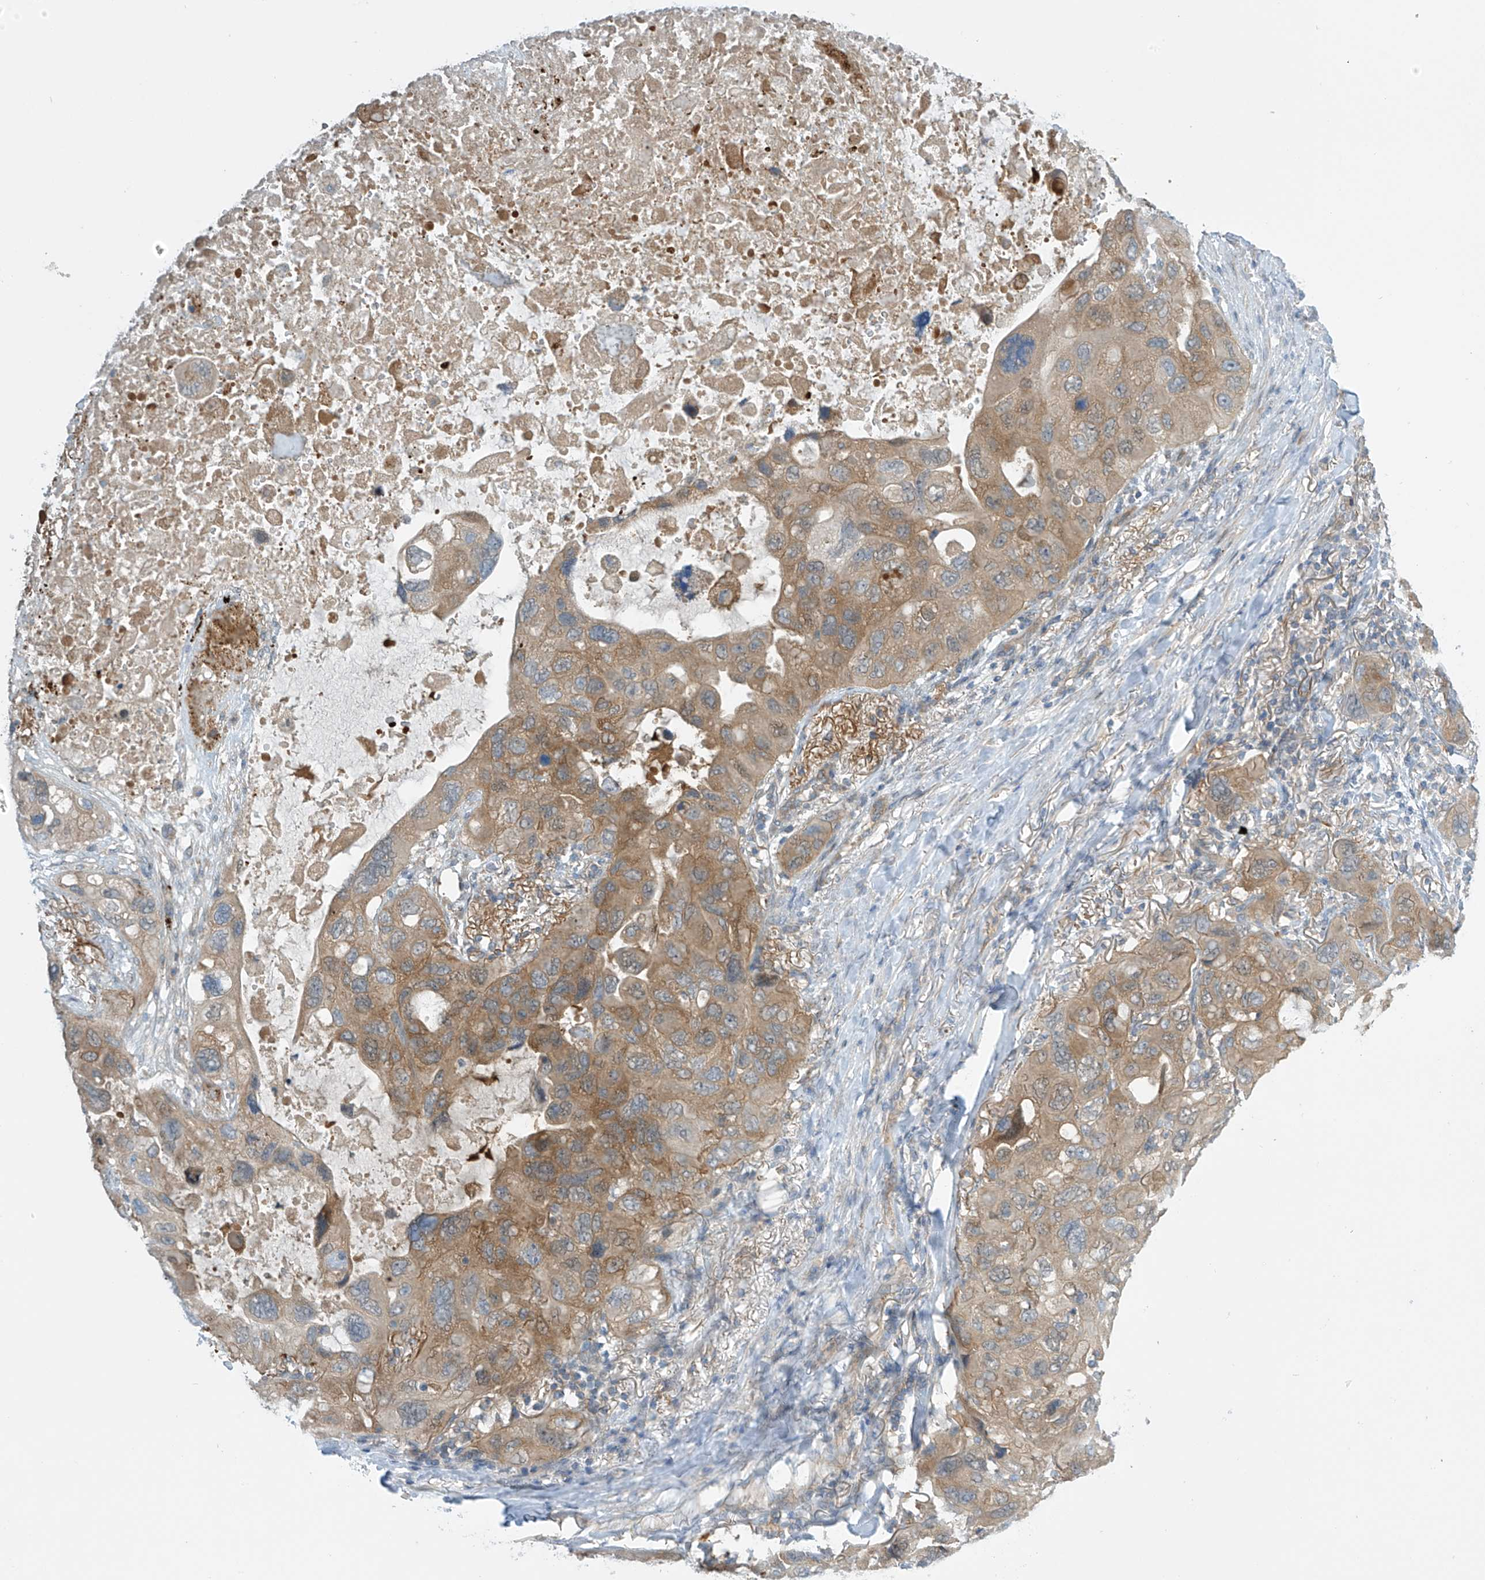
{"staining": {"intensity": "moderate", "quantity": ">75%", "location": "cytoplasmic/membranous"}, "tissue": "lung cancer", "cell_type": "Tumor cells", "image_type": "cancer", "snomed": [{"axis": "morphology", "description": "Squamous cell carcinoma, NOS"}, {"axis": "topography", "description": "Lung"}], "caption": "A high-resolution micrograph shows immunohistochemistry (IHC) staining of squamous cell carcinoma (lung), which exhibits moderate cytoplasmic/membranous staining in about >75% of tumor cells. Immunohistochemistry stains the protein in brown and the nuclei are stained blue.", "gene": "FSD1L", "patient": {"sex": "female", "age": 73}}